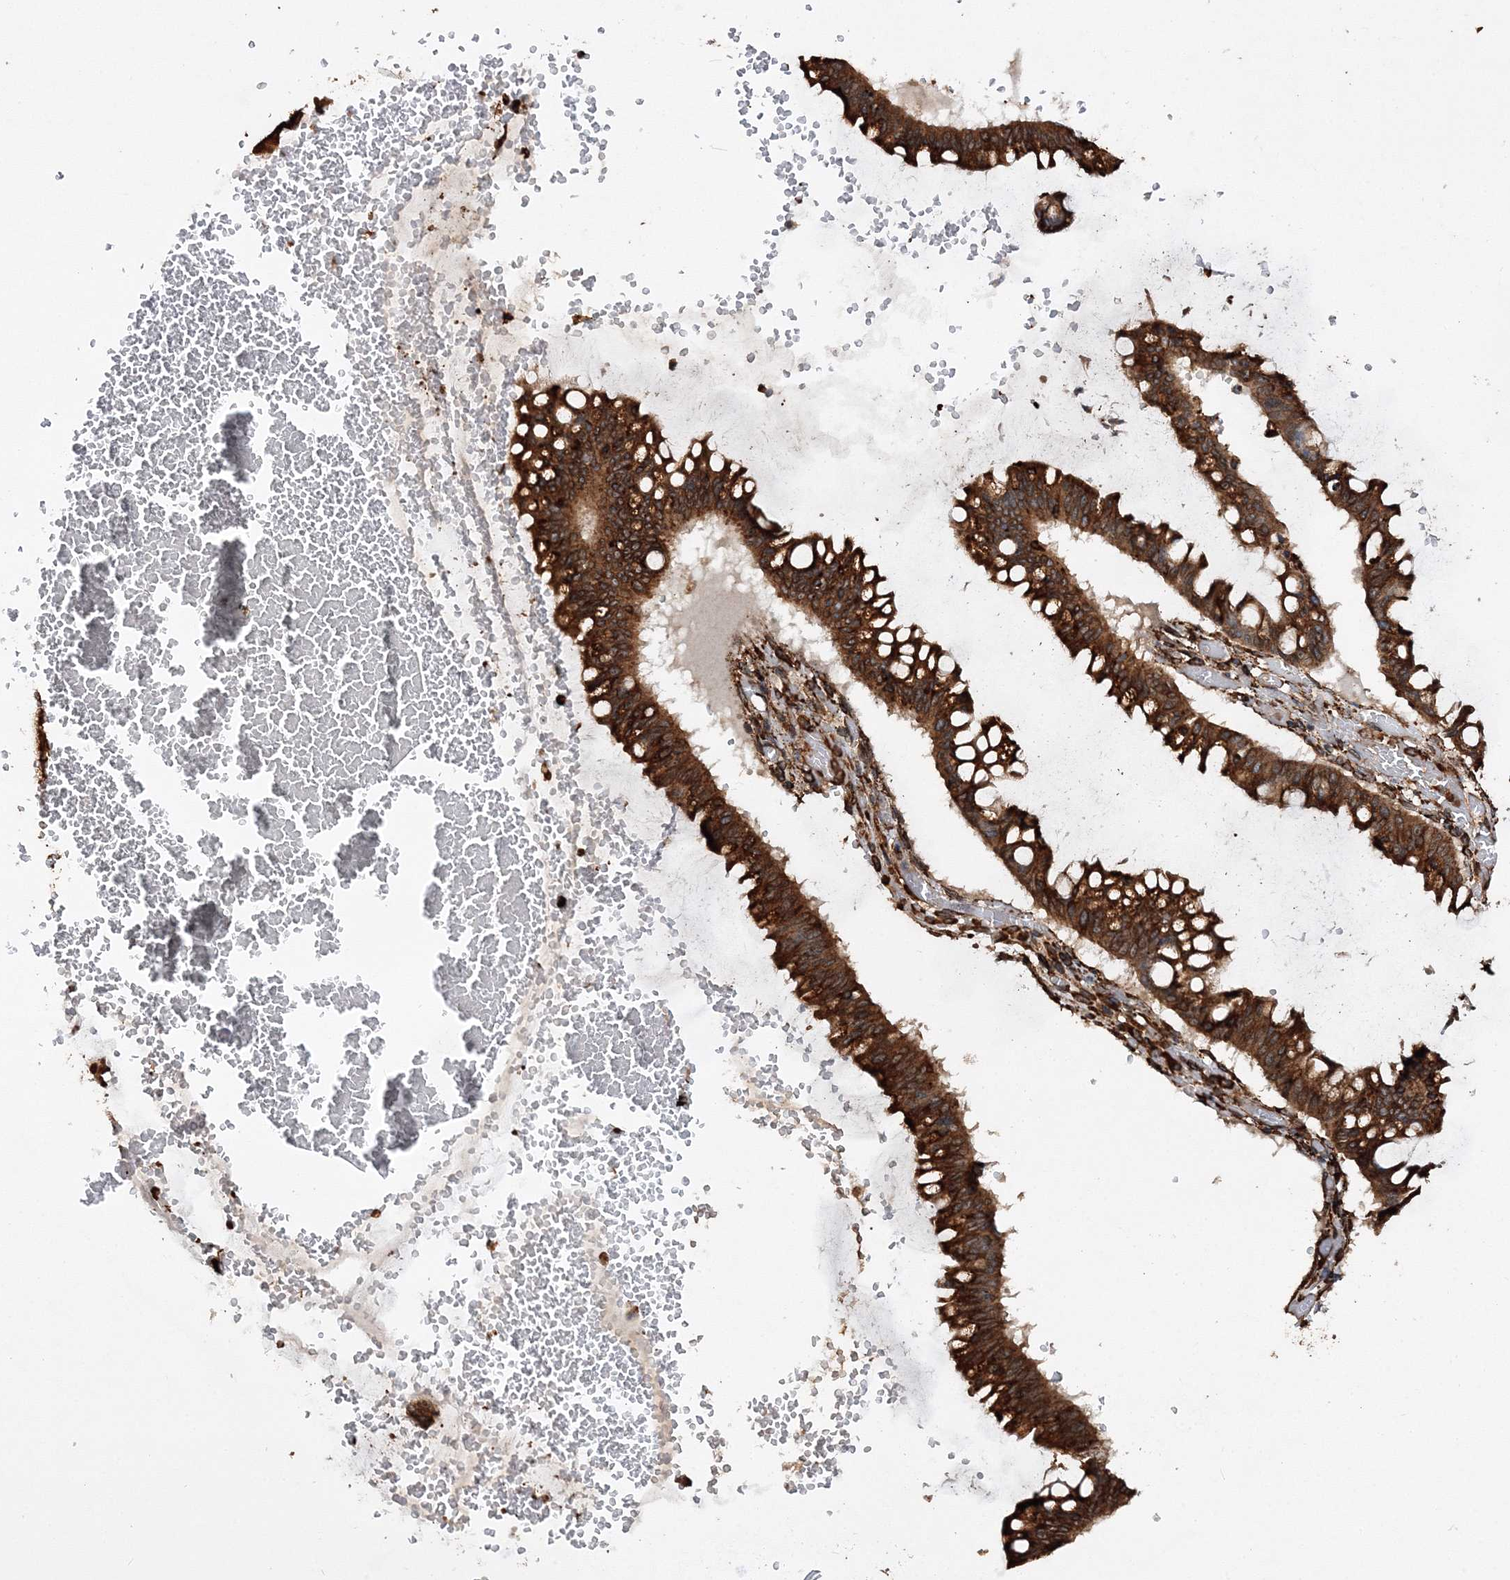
{"staining": {"intensity": "strong", "quantity": ">75%", "location": "cytoplasmic/membranous"}, "tissue": "ovarian cancer", "cell_type": "Tumor cells", "image_type": "cancer", "snomed": [{"axis": "morphology", "description": "Cystadenocarcinoma, mucinous, NOS"}, {"axis": "topography", "description": "Ovary"}], "caption": "Tumor cells reveal high levels of strong cytoplasmic/membranous expression in approximately >75% of cells in human ovarian cancer. (Stains: DAB in brown, nuclei in blue, Microscopy: brightfield microscopy at high magnification).", "gene": "SCRN3", "patient": {"sex": "female", "age": 73}}